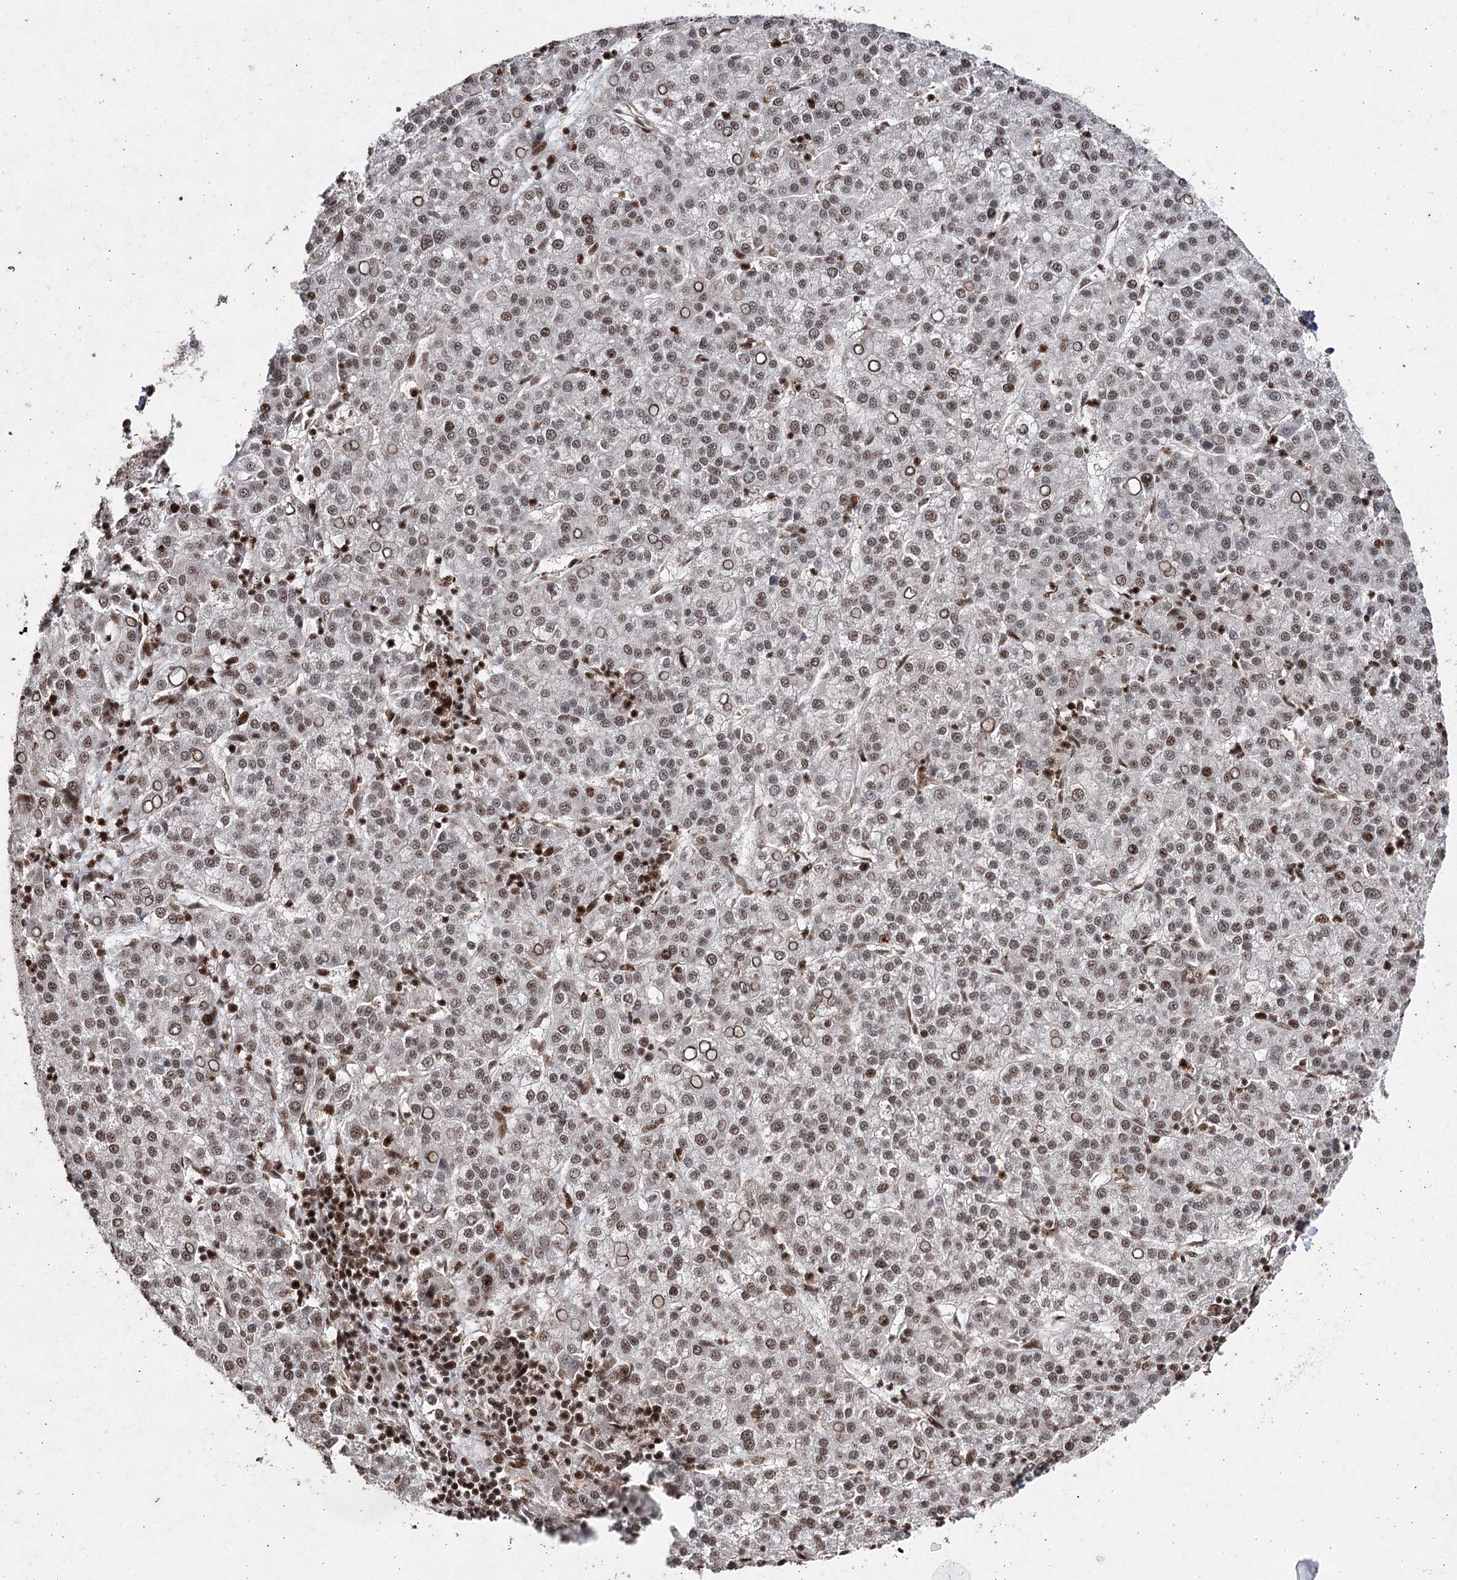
{"staining": {"intensity": "moderate", "quantity": ">75%", "location": "nuclear"}, "tissue": "liver cancer", "cell_type": "Tumor cells", "image_type": "cancer", "snomed": [{"axis": "morphology", "description": "Carcinoma, Hepatocellular, NOS"}, {"axis": "topography", "description": "Liver"}], "caption": "There is medium levels of moderate nuclear positivity in tumor cells of liver hepatocellular carcinoma, as demonstrated by immunohistochemical staining (brown color).", "gene": "PDCD4", "patient": {"sex": "female", "age": 58}}